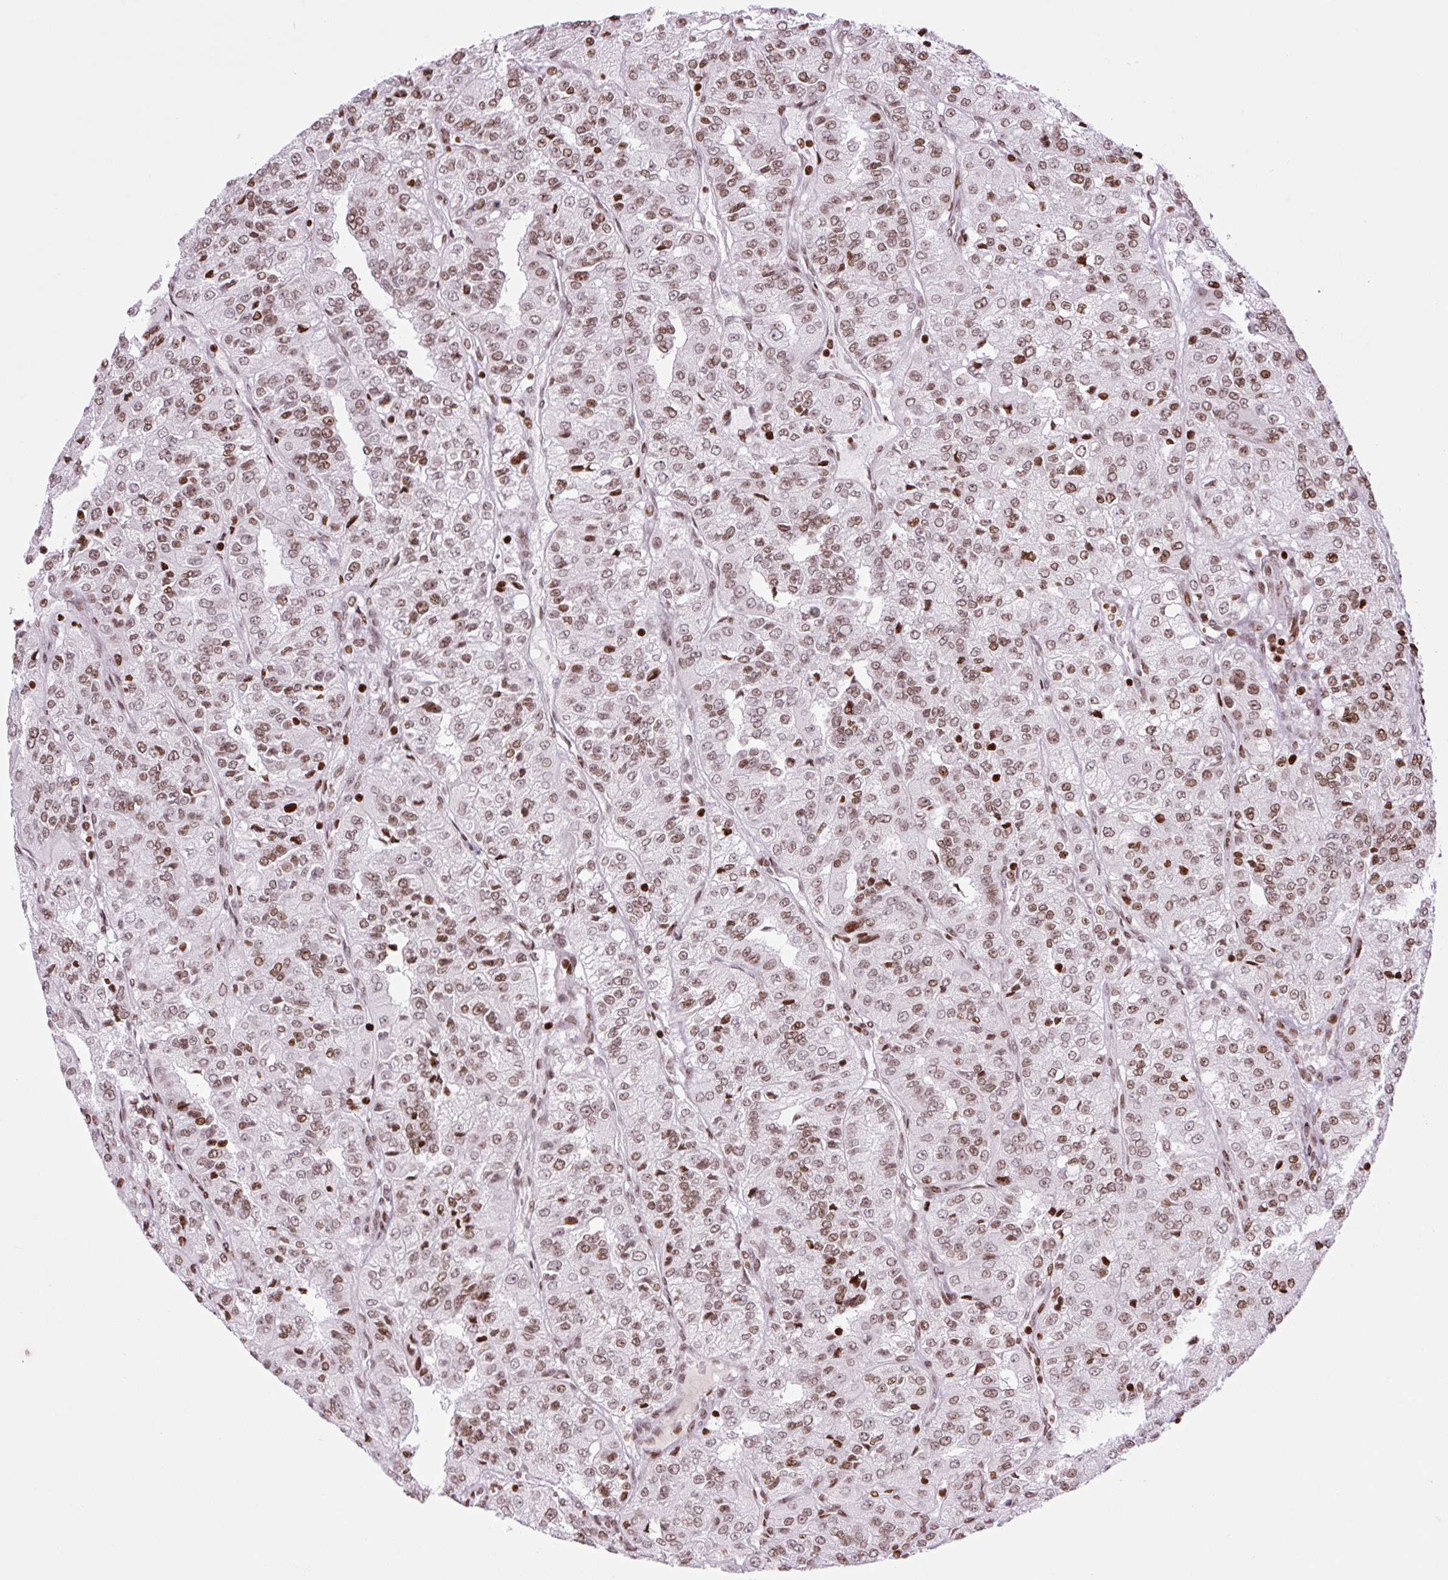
{"staining": {"intensity": "moderate", "quantity": ">75%", "location": "nuclear"}, "tissue": "renal cancer", "cell_type": "Tumor cells", "image_type": "cancer", "snomed": [{"axis": "morphology", "description": "Adenocarcinoma, NOS"}, {"axis": "topography", "description": "Kidney"}], "caption": "Immunohistochemistry histopathology image of neoplastic tissue: human renal adenocarcinoma stained using immunohistochemistry demonstrates medium levels of moderate protein expression localized specifically in the nuclear of tumor cells, appearing as a nuclear brown color.", "gene": "H1-3", "patient": {"sex": "female", "age": 63}}